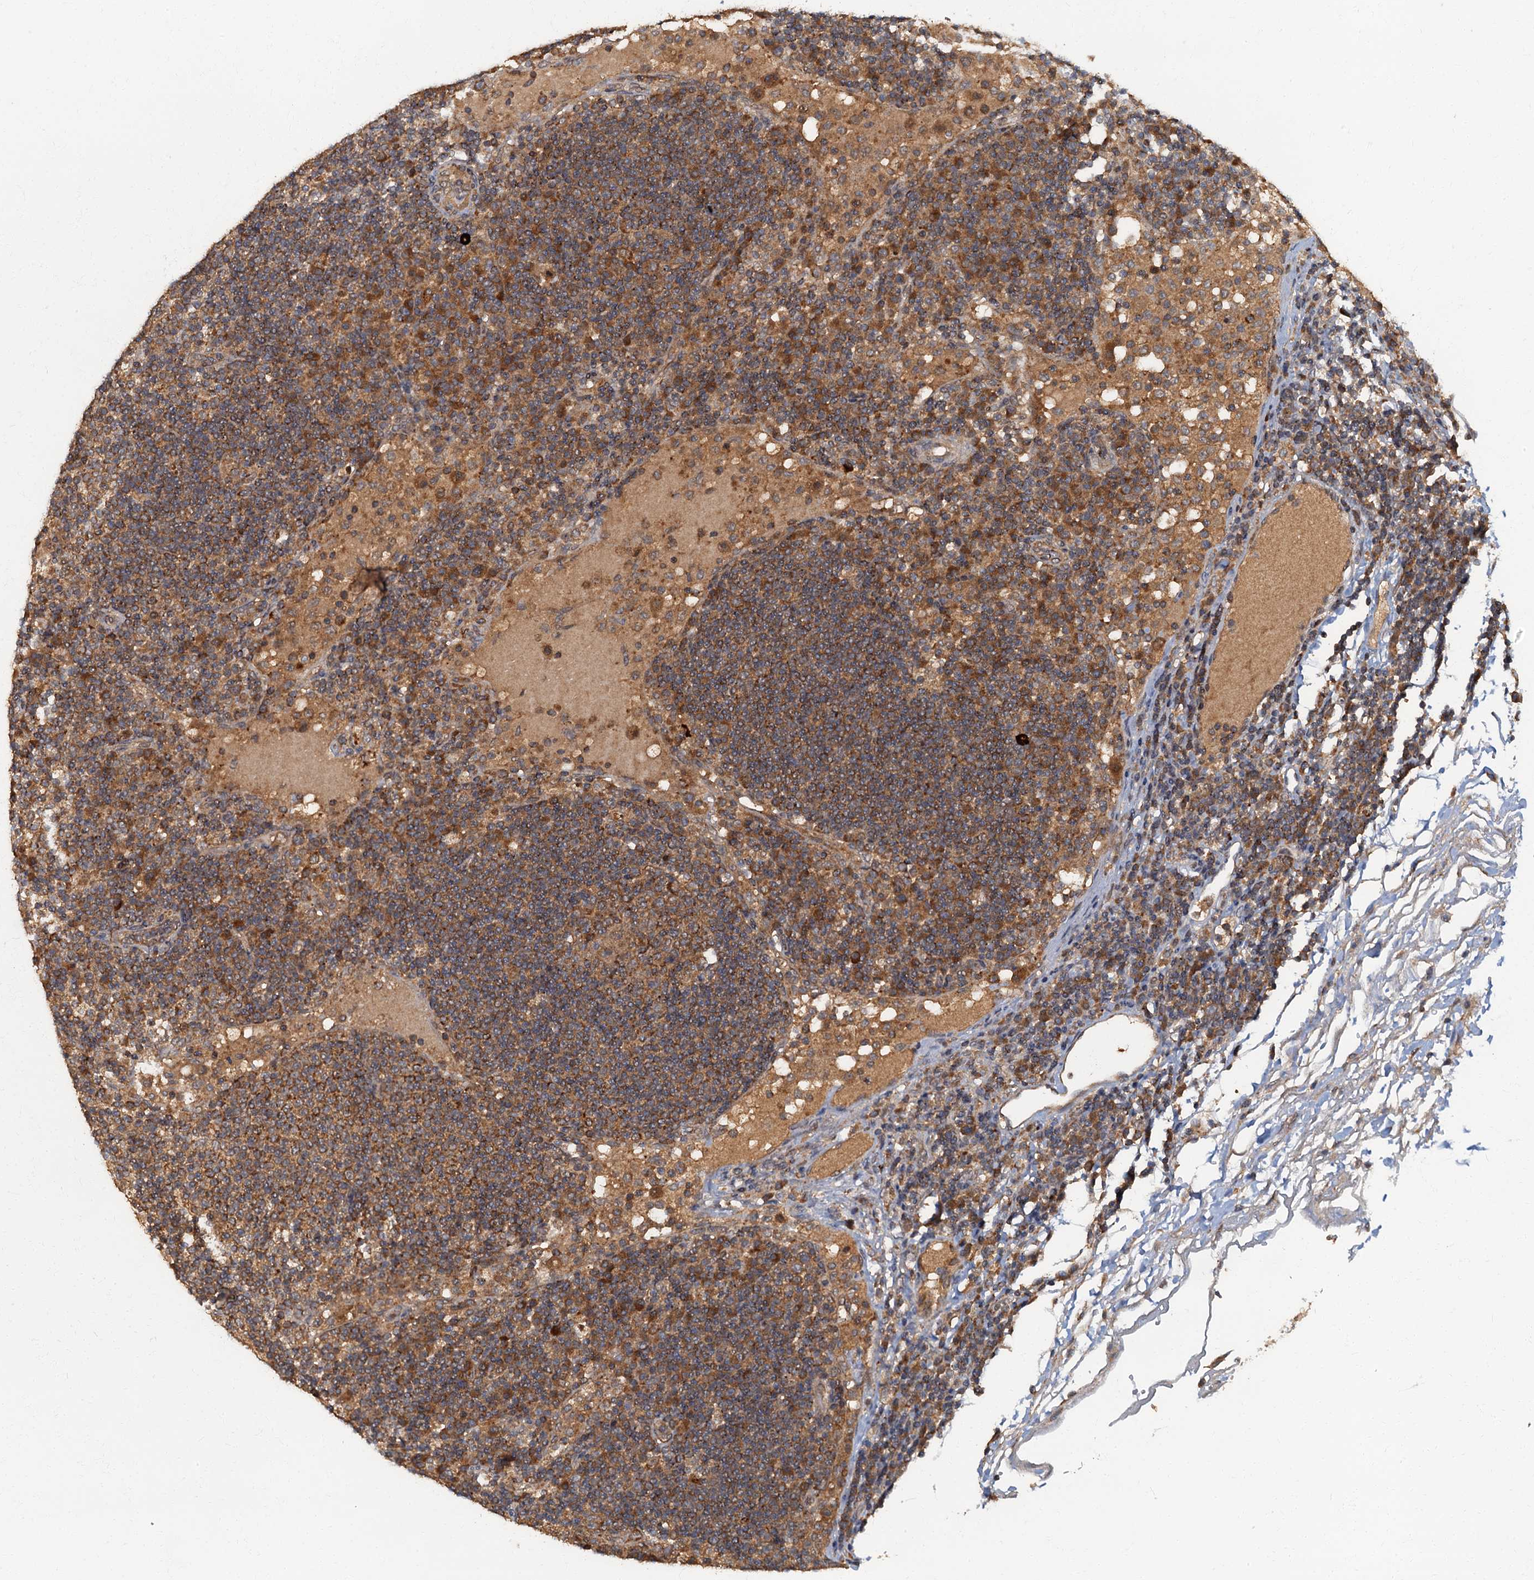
{"staining": {"intensity": "moderate", "quantity": ">75%", "location": "cytoplasmic/membranous"}, "tissue": "lymph node", "cell_type": "Germinal center cells", "image_type": "normal", "snomed": [{"axis": "morphology", "description": "Normal tissue, NOS"}, {"axis": "topography", "description": "Lymph node"}], "caption": "Moderate cytoplasmic/membranous staining is present in about >75% of germinal center cells in benign lymph node.", "gene": "WDCP", "patient": {"sex": "female", "age": 53}}